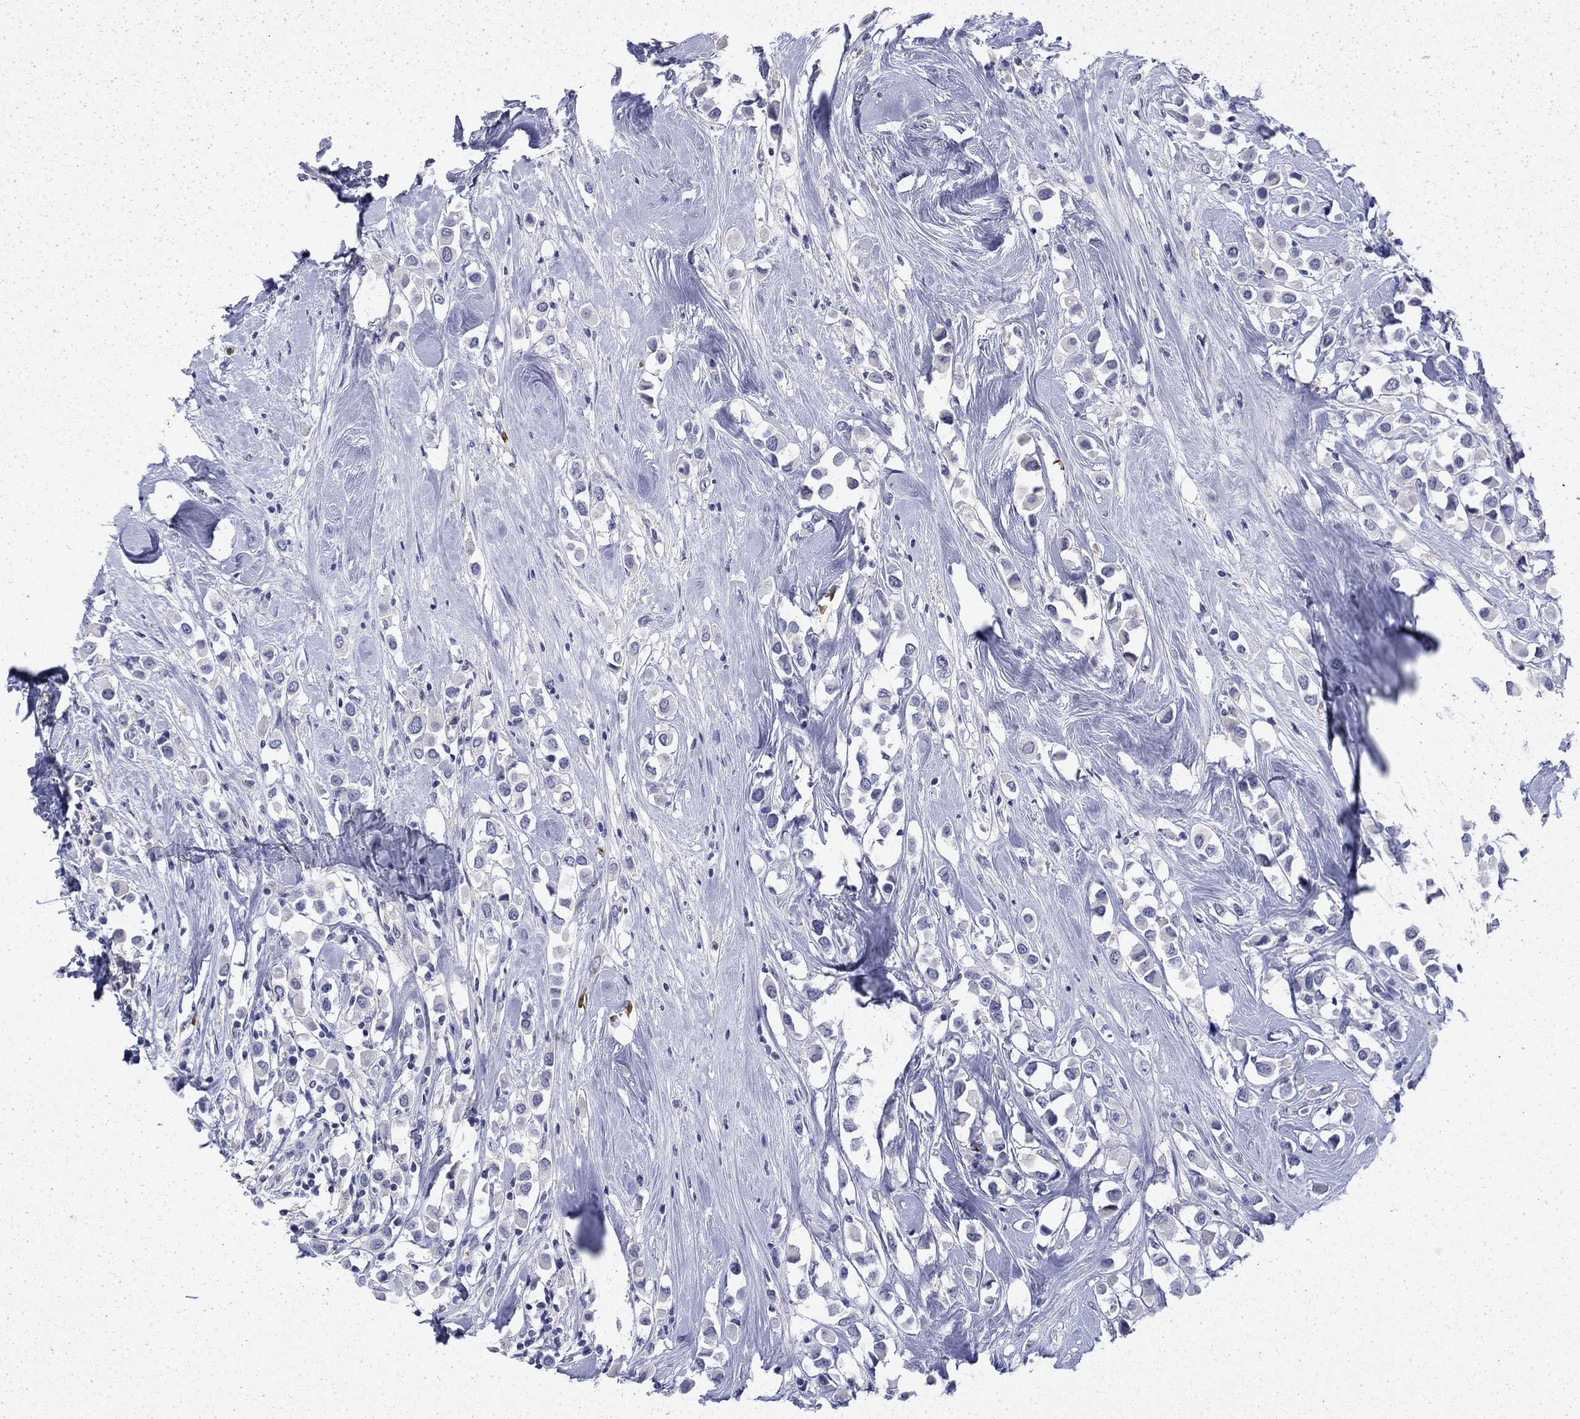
{"staining": {"intensity": "negative", "quantity": "none", "location": "none"}, "tissue": "breast cancer", "cell_type": "Tumor cells", "image_type": "cancer", "snomed": [{"axis": "morphology", "description": "Duct carcinoma"}, {"axis": "topography", "description": "Breast"}], "caption": "The immunohistochemistry (IHC) histopathology image has no significant expression in tumor cells of breast cancer (intraductal carcinoma) tissue.", "gene": "ENPP6", "patient": {"sex": "female", "age": 61}}